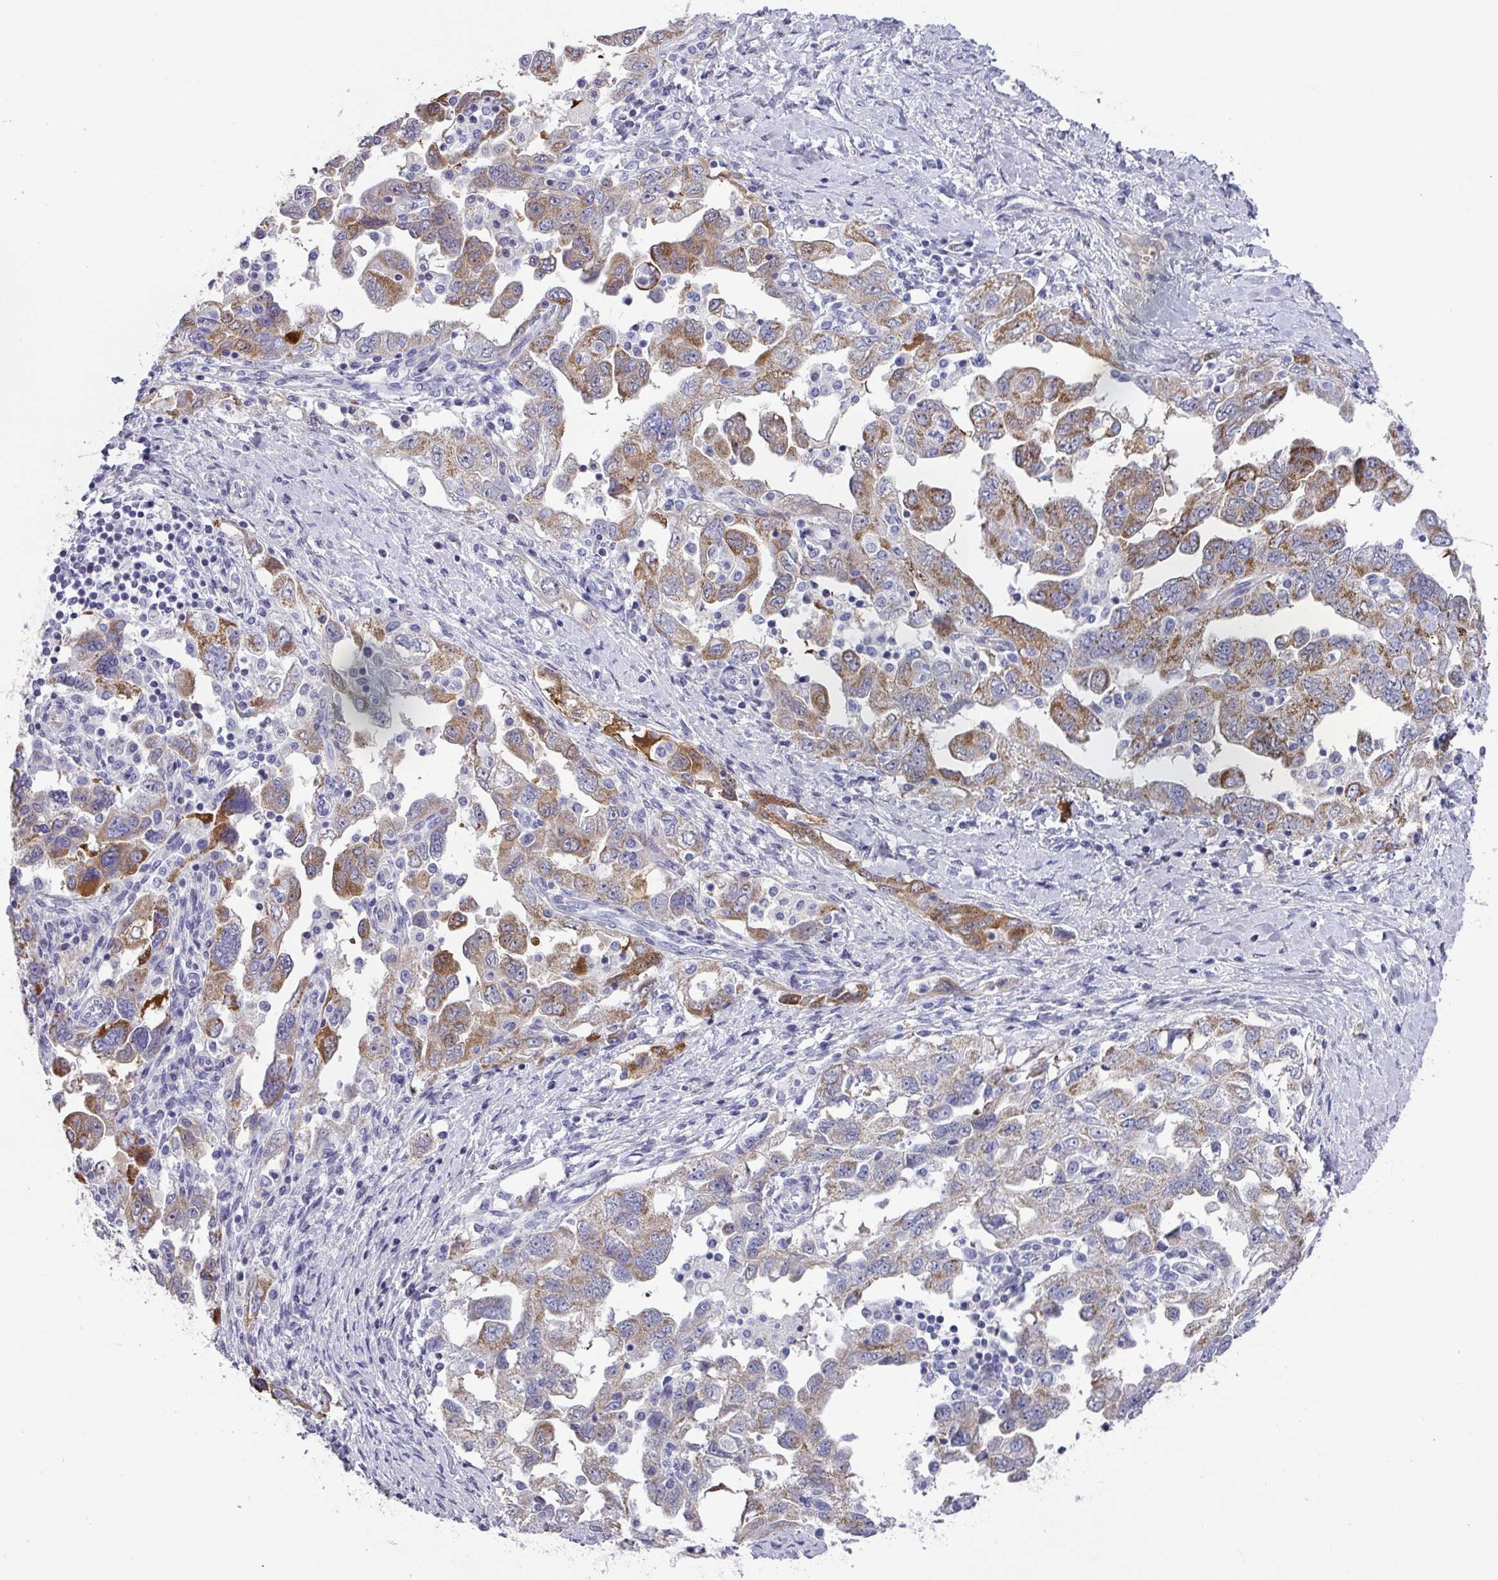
{"staining": {"intensity": "moderate", "quantity": "25%-75%", "location": "cytoplasmic/membranous"}, "tissue": "ovarian cancer", "cell_type": "Tumor cells", "image_type": "cancer", "snomed": [{"axis": "morphology", "description": "Carcinoma, NOS"}, {"axis": "morphology", "description": "Cystadenocarcinoma, serous, NOS"}, {"axis": "topography", "description": "Ovary"}], "caption": "Protein staining demonstrates moderate cytoplasmic/membranous positivity in about 25%-75% of tumor cells in ovarian cancer (serous cystadenocarcinoma). The protein of interest is stained brown, and the nuclei are stained in blue (DAB IHC with brightfield microscopy, high magnification).", "gene": "DEFB115", "patient": {"sex": "female", "age": 69}}